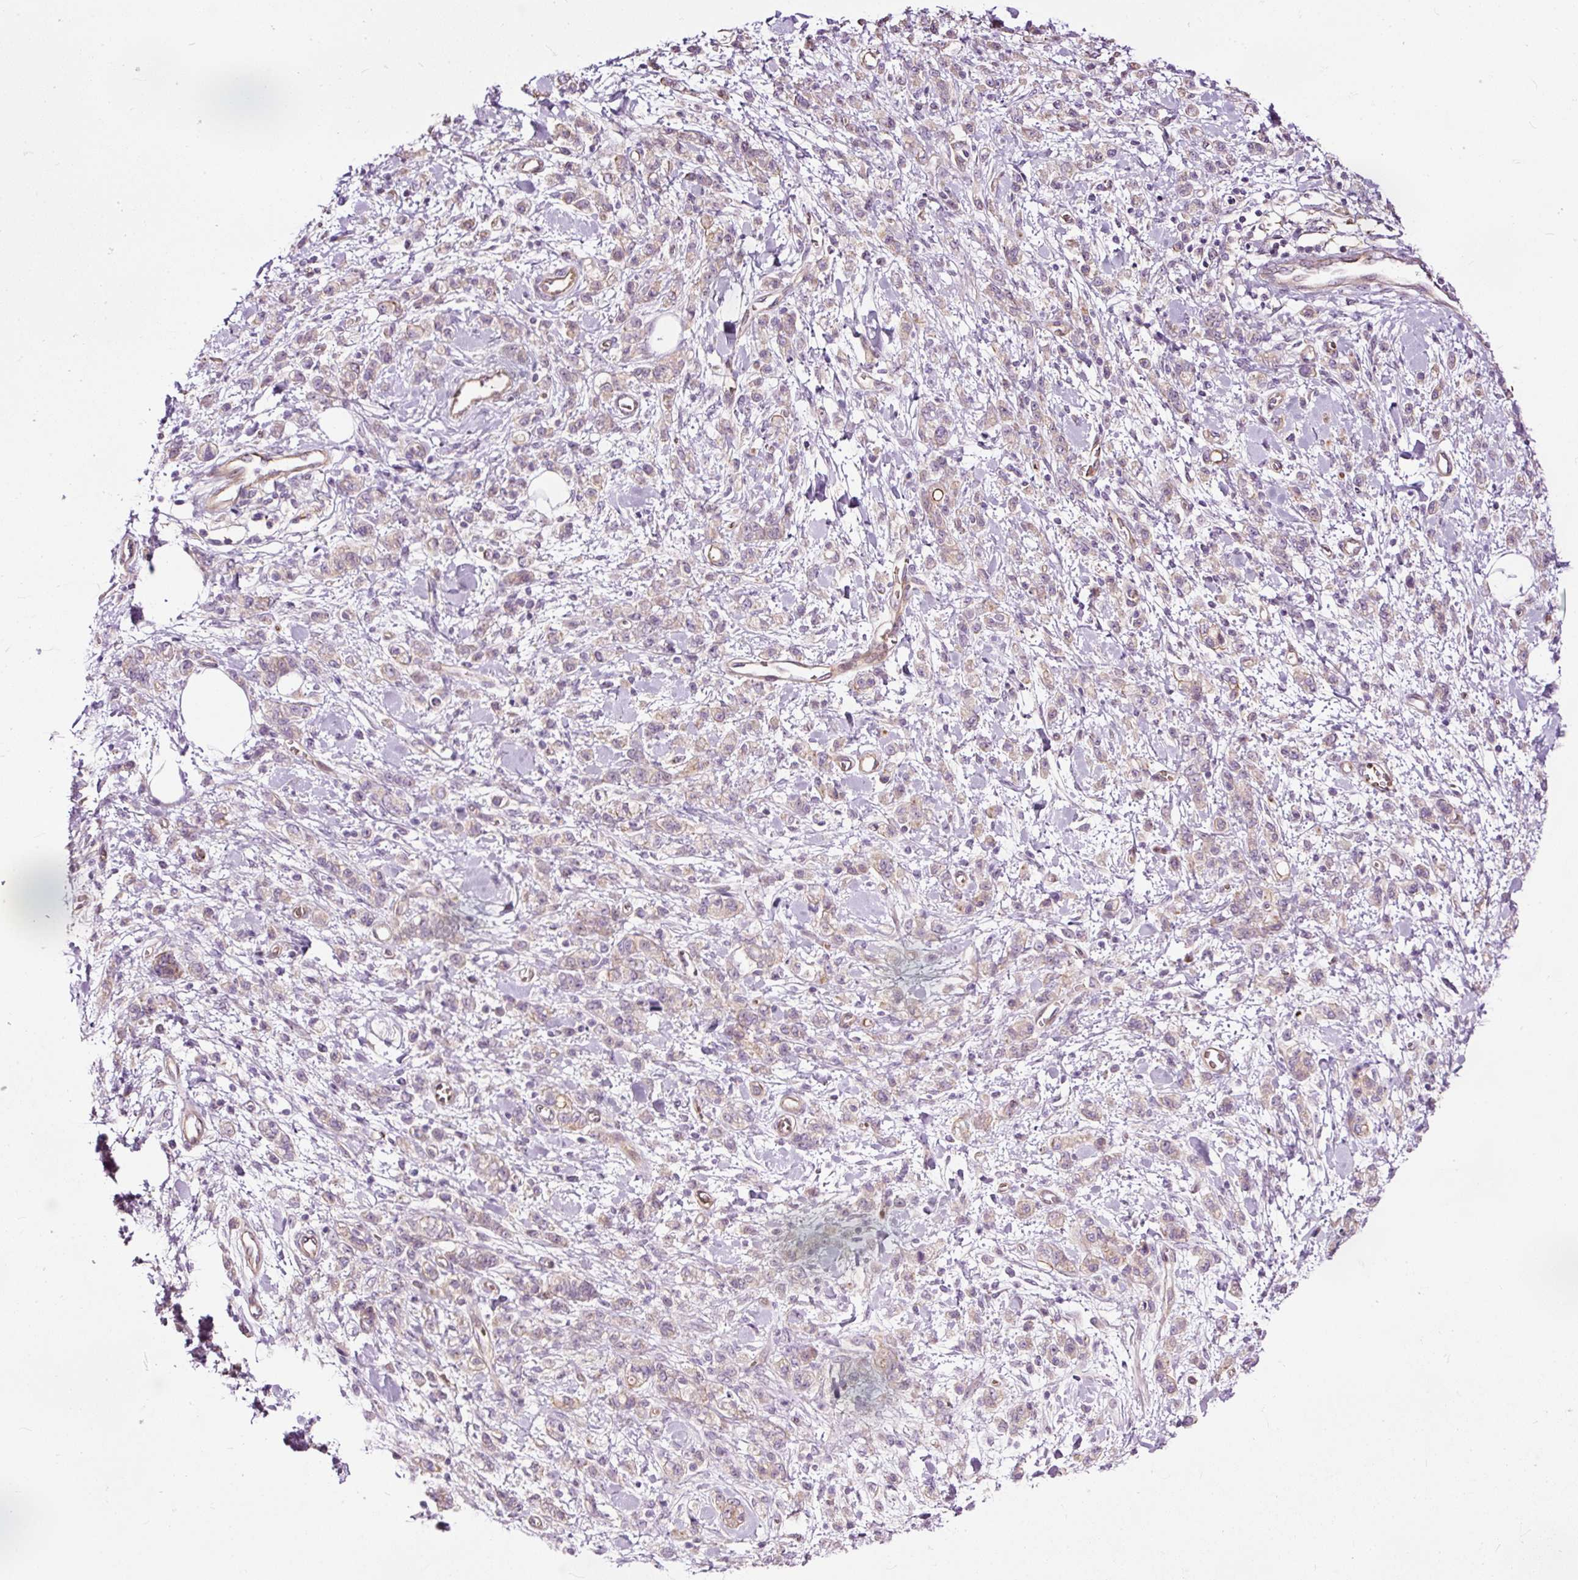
{"staining": {"intensity": "negative", "quantity": "none", "location": "none"}, "tissue": "stomach cancer", "cell_type": "Tumor cells", "image_type": "cancer", "snomed": [{"axis": "morphology", "description": "Adenocarcinoma, NOS"}, {"axis": "topography", "description": "Stomach"}], "caption": "Tumor cells show no significant positivity in stomach cancer (adenocarcinoma).", "gene": "USHBP1", "patient": {"sex": "male", "age": 77}}